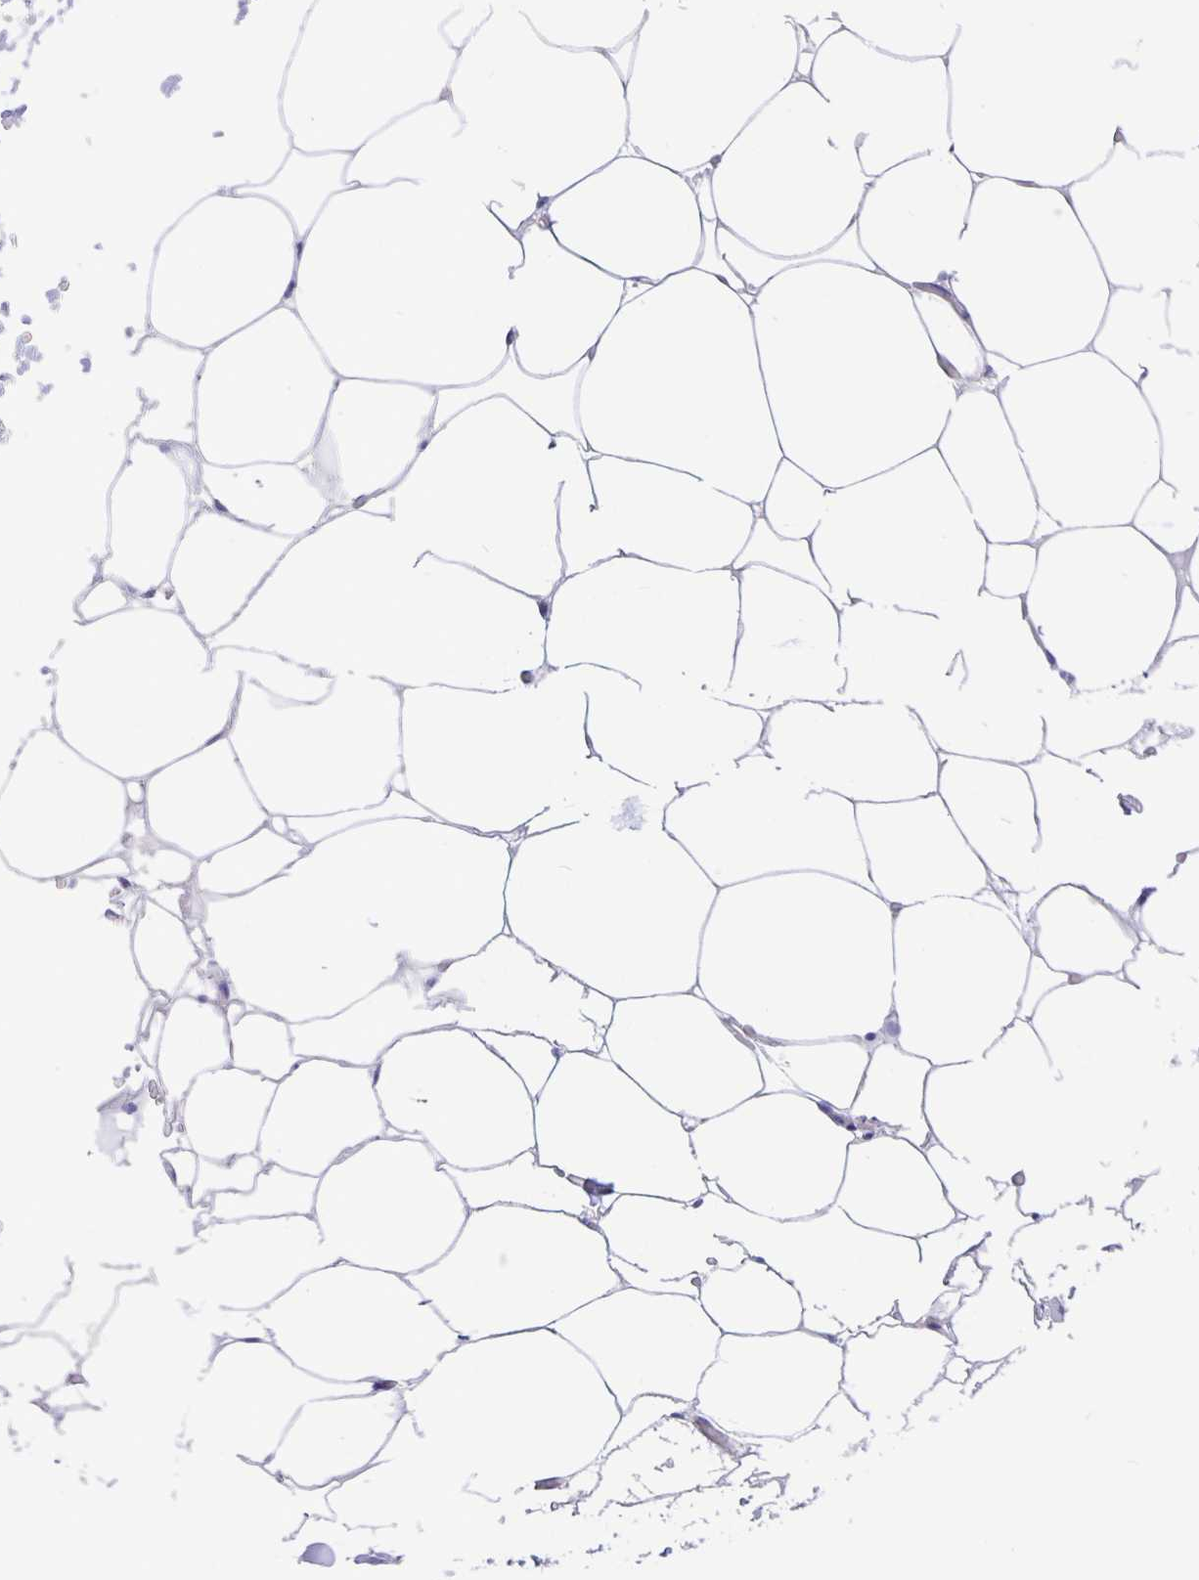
{"staining": {"intensity": "negative", "quantity": "none", "location": "none"}, "tissue": "adipose tissue", "cell_type": "Adipocytes", "image_type": "normal", "snomed": [{"axis": "morphology", "description": "Normal tissue, NOS"}, {"axis": "topography", "description": "Adipose tissue"}, {"axis": "topography", "description": "Vascular tissue"}, {"axis": "topography", "description": "Rectum"}, {"axis": "topography", "description": "Peripheral nerve tissue"}], "caption": "High power microscopy image of an immunohistochemistry photomicrograph of normal adipose tissue, revealing no significant staining in adipocytes.", "gene": "ERMN", "patient": {"sex": "female", "age": 69}}